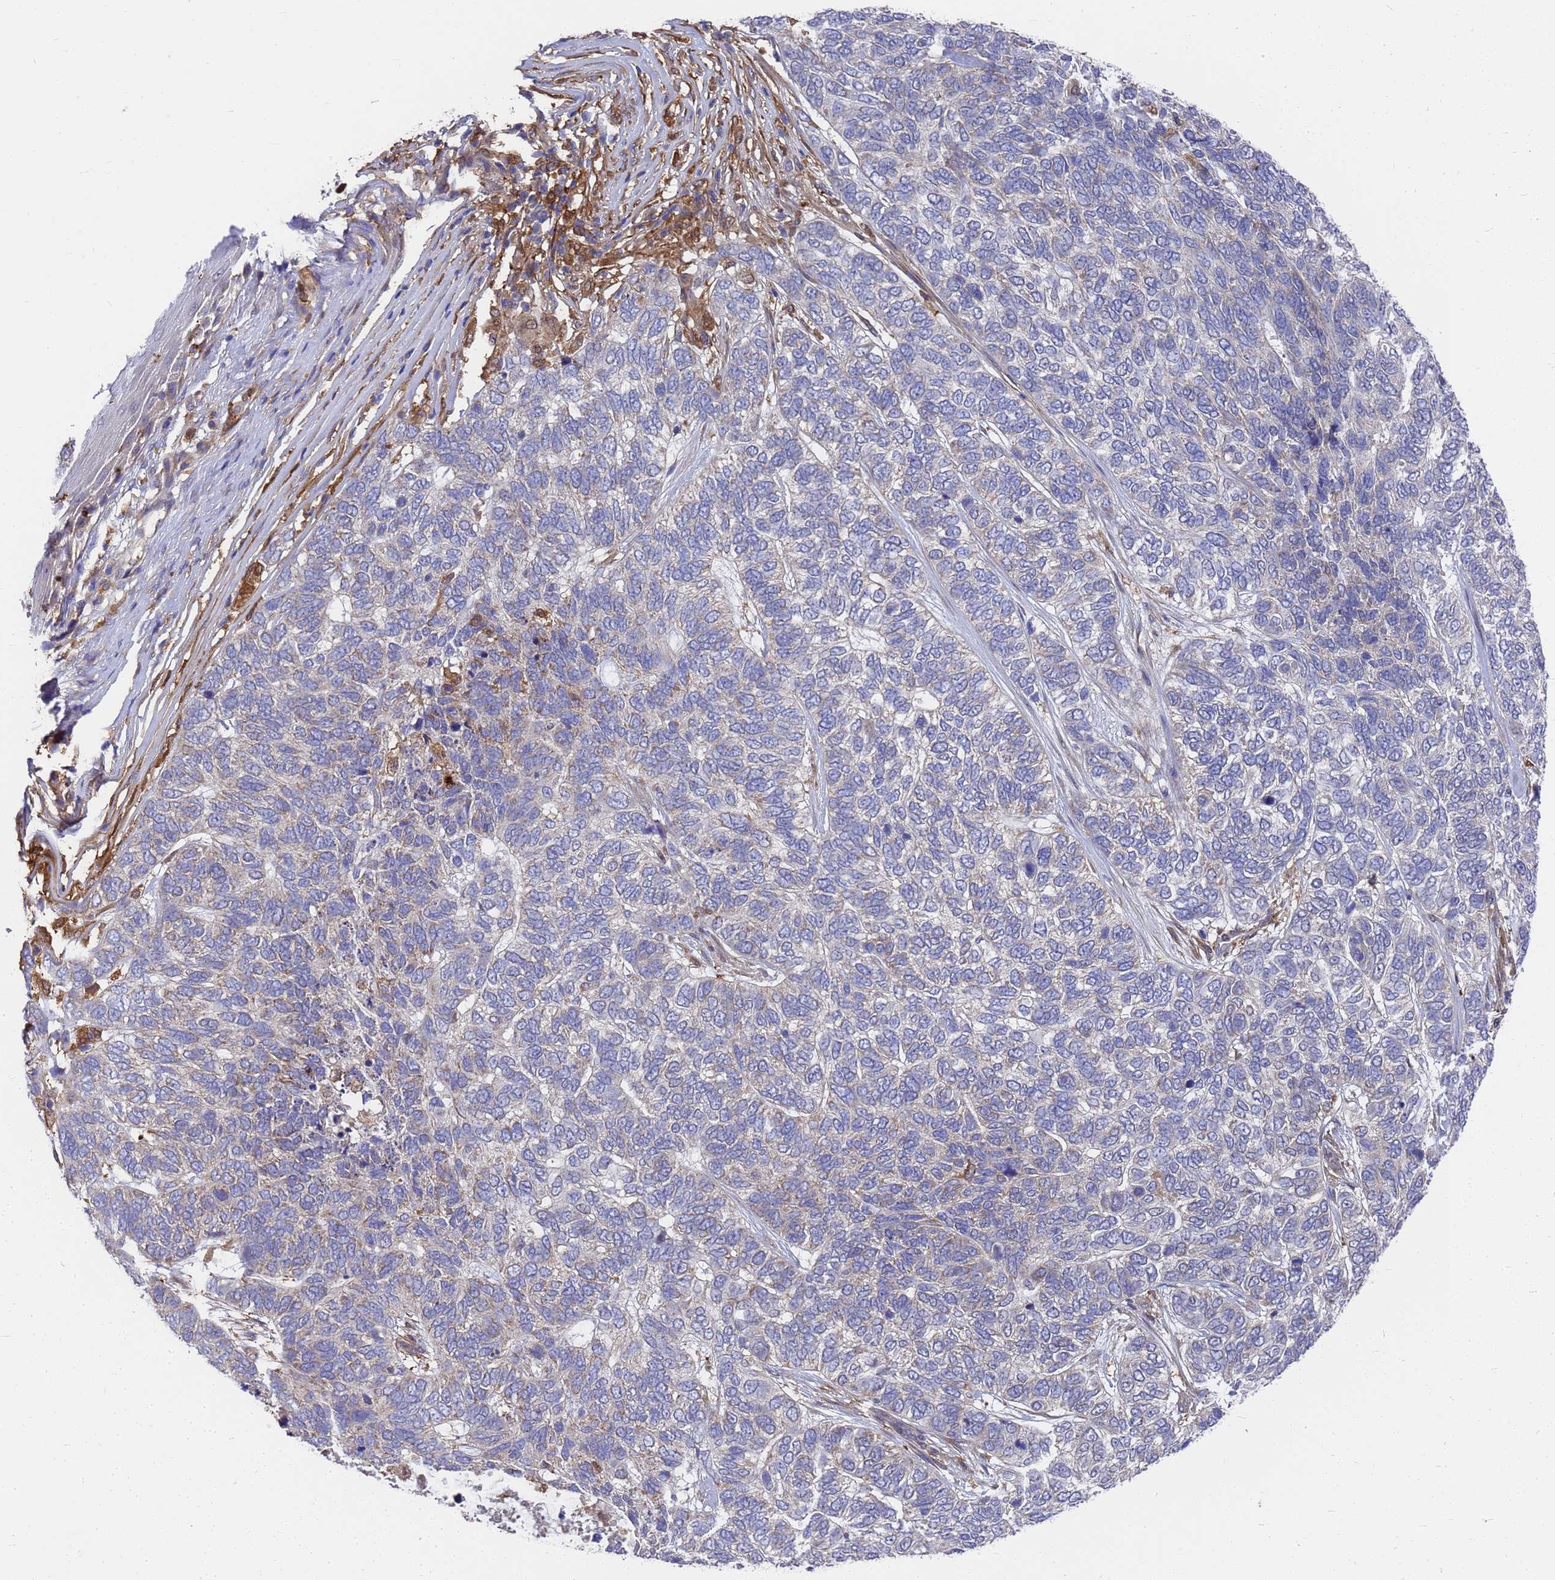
{"staining": {"intensity": "negative", "quantity": "none", "location": "none"}, "tissue": "skin cancer", "cell_type": "Tumor cells", "image_type": "cancer", "snomed": [{"axis": "morphology", "description": "Basal cell carcinoma"}, {"axis": "topography", "description": "Skin"}], "caption": "Micrograph shows no significant protein expression in tumor cells of skin basal cell carcinoma.", "gene": "SLC35E2B", "patient": {"sex": "female", "age": 65}}